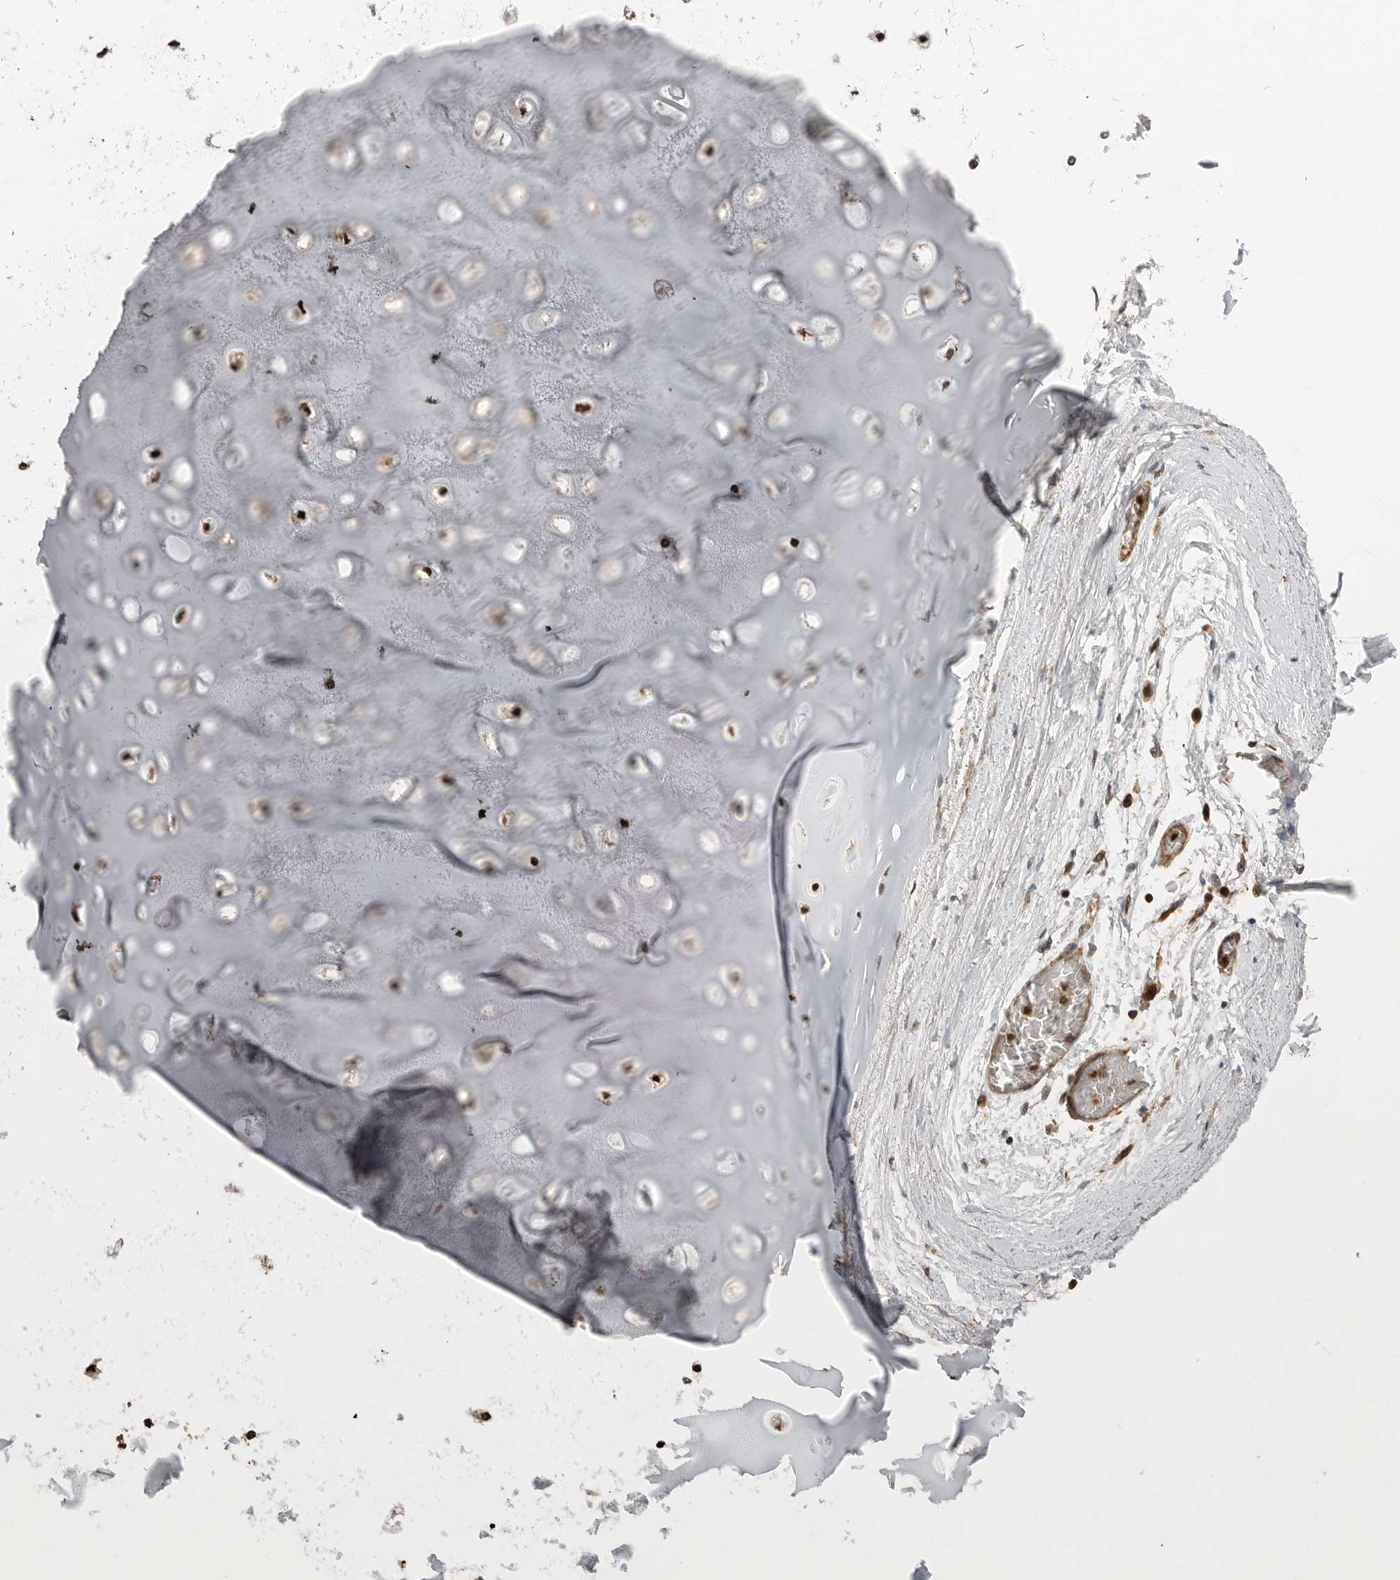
{"staining": {"intensity": "moderate", "quantity": ">75%", "location": "nuclear"}, "tissue": "adipose tissue", "cell_type": "Adipocytes", "image_type": "normal", "snomed": [{"axis": "morphology", "description": "Normal tissue, NOS"}, {"axis": "topography", "description": "Cartilage tissue"}, {"axis": "topography", "description": "Lung"}], "caption": "DAB (3,3'-diaminobenzidine) immunohistochemical staining of benign adipose tissue exhibits moderate nuclear protein positivity in approximately >75% of adipocytes. The protein is stained brown, and the nuclei are stained in blue (DAB IHC with brightfield microscopy, high magnification).", "gene": "STRAP", "patient": {"sex": "female", "age": 77}}